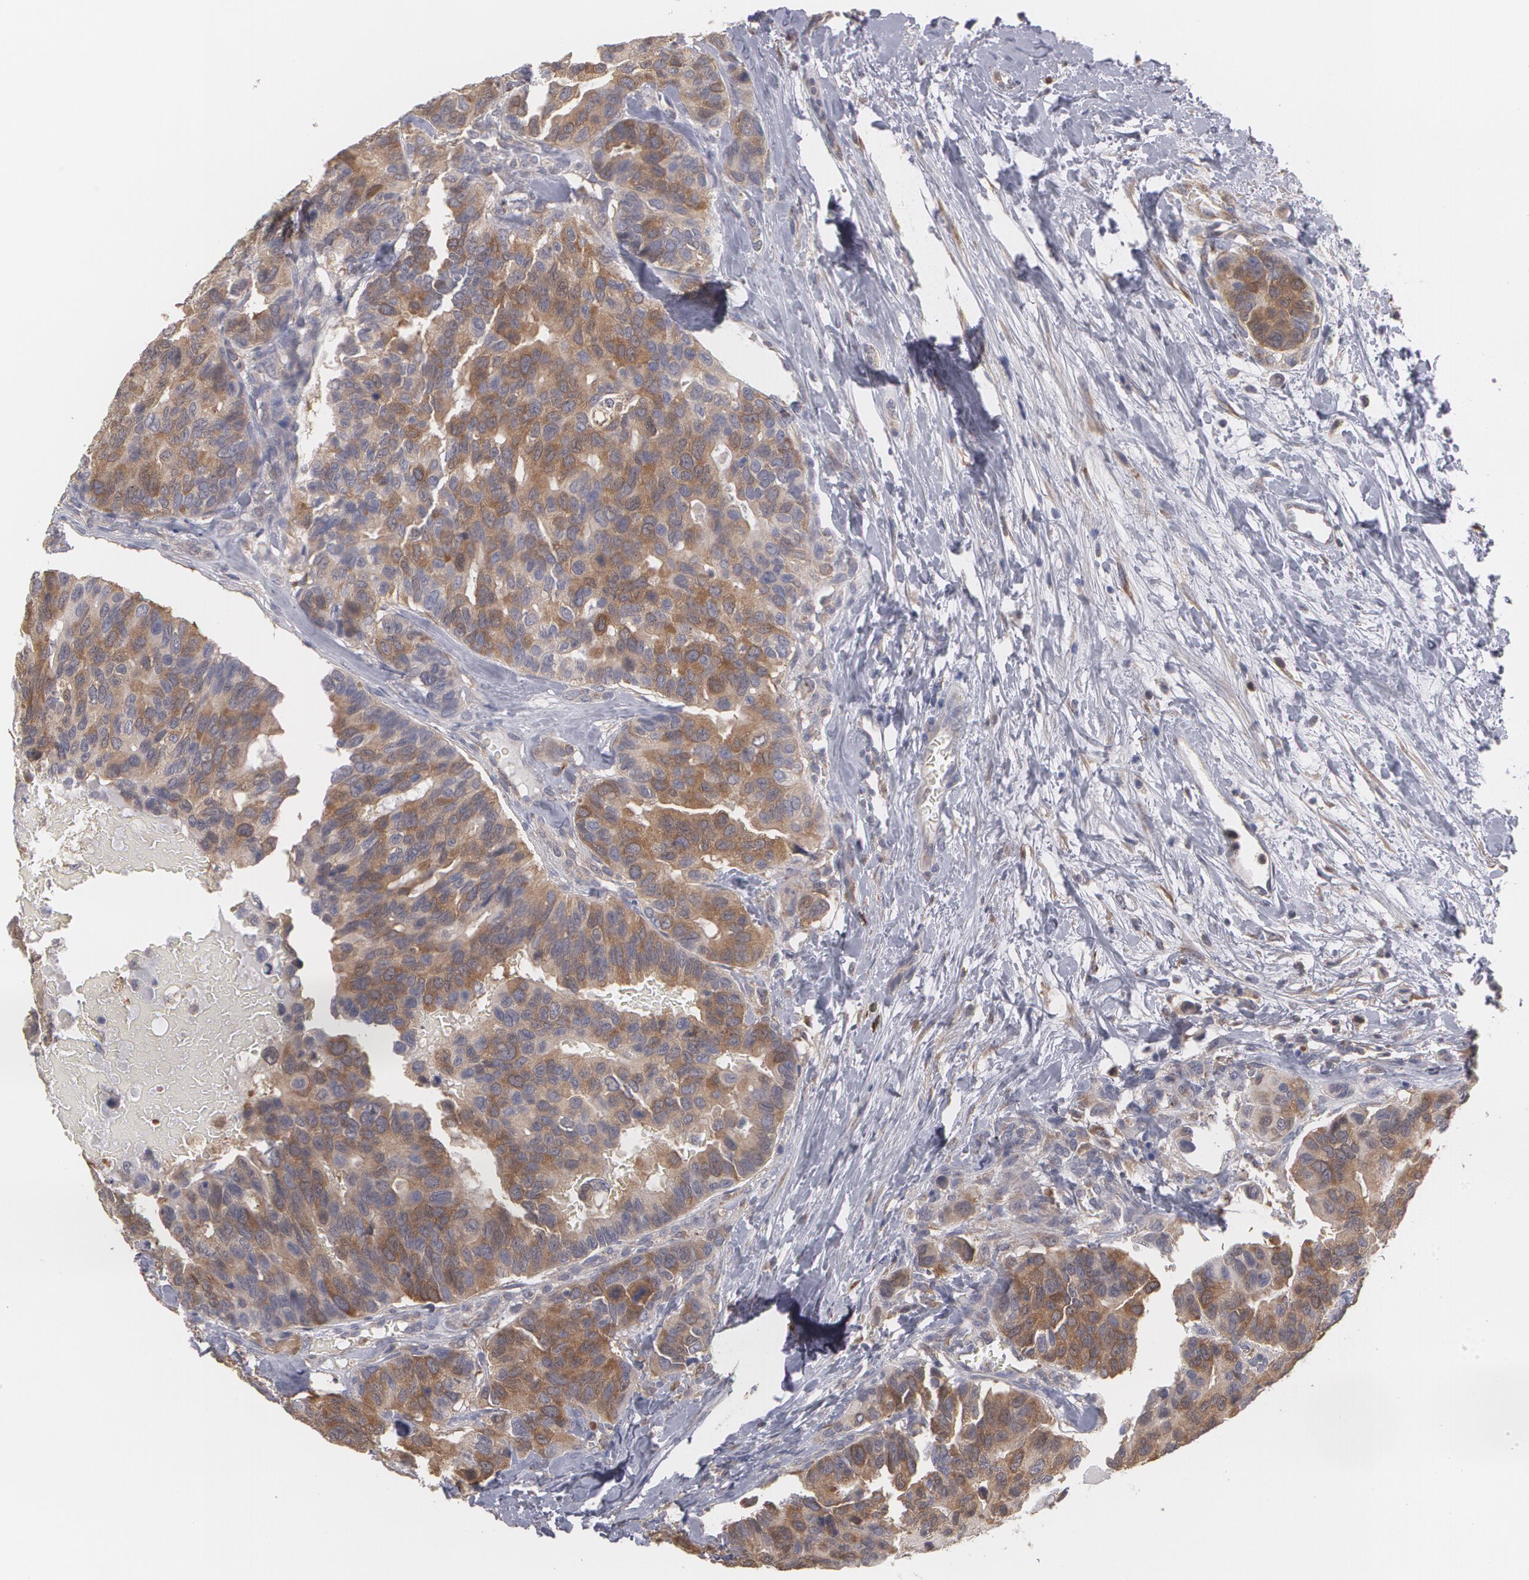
{"staining": {"intensity": "strong", "quantity": ">75%", "location": "cytoplasmic/membranous"}, "tissue": "breast cancer", "cell_type": "Tumor cells", "image_type": "cancer", "snomed": [{"axis": "morphology", "description": "Duct carcinoma"}, {"axis": "topography", "description": "Breast"}], "caption": "A high amount of strong cytoplasmic/membranous positivity is appreciated in about >75% of tumor cells in breast cancer (intraductal carcinoma) tissue. (DAB = brown stain, brightfield microscopy at high magnification).", "gene": "MTHFD1", "patient": {"sex": "female", "age": 69}}